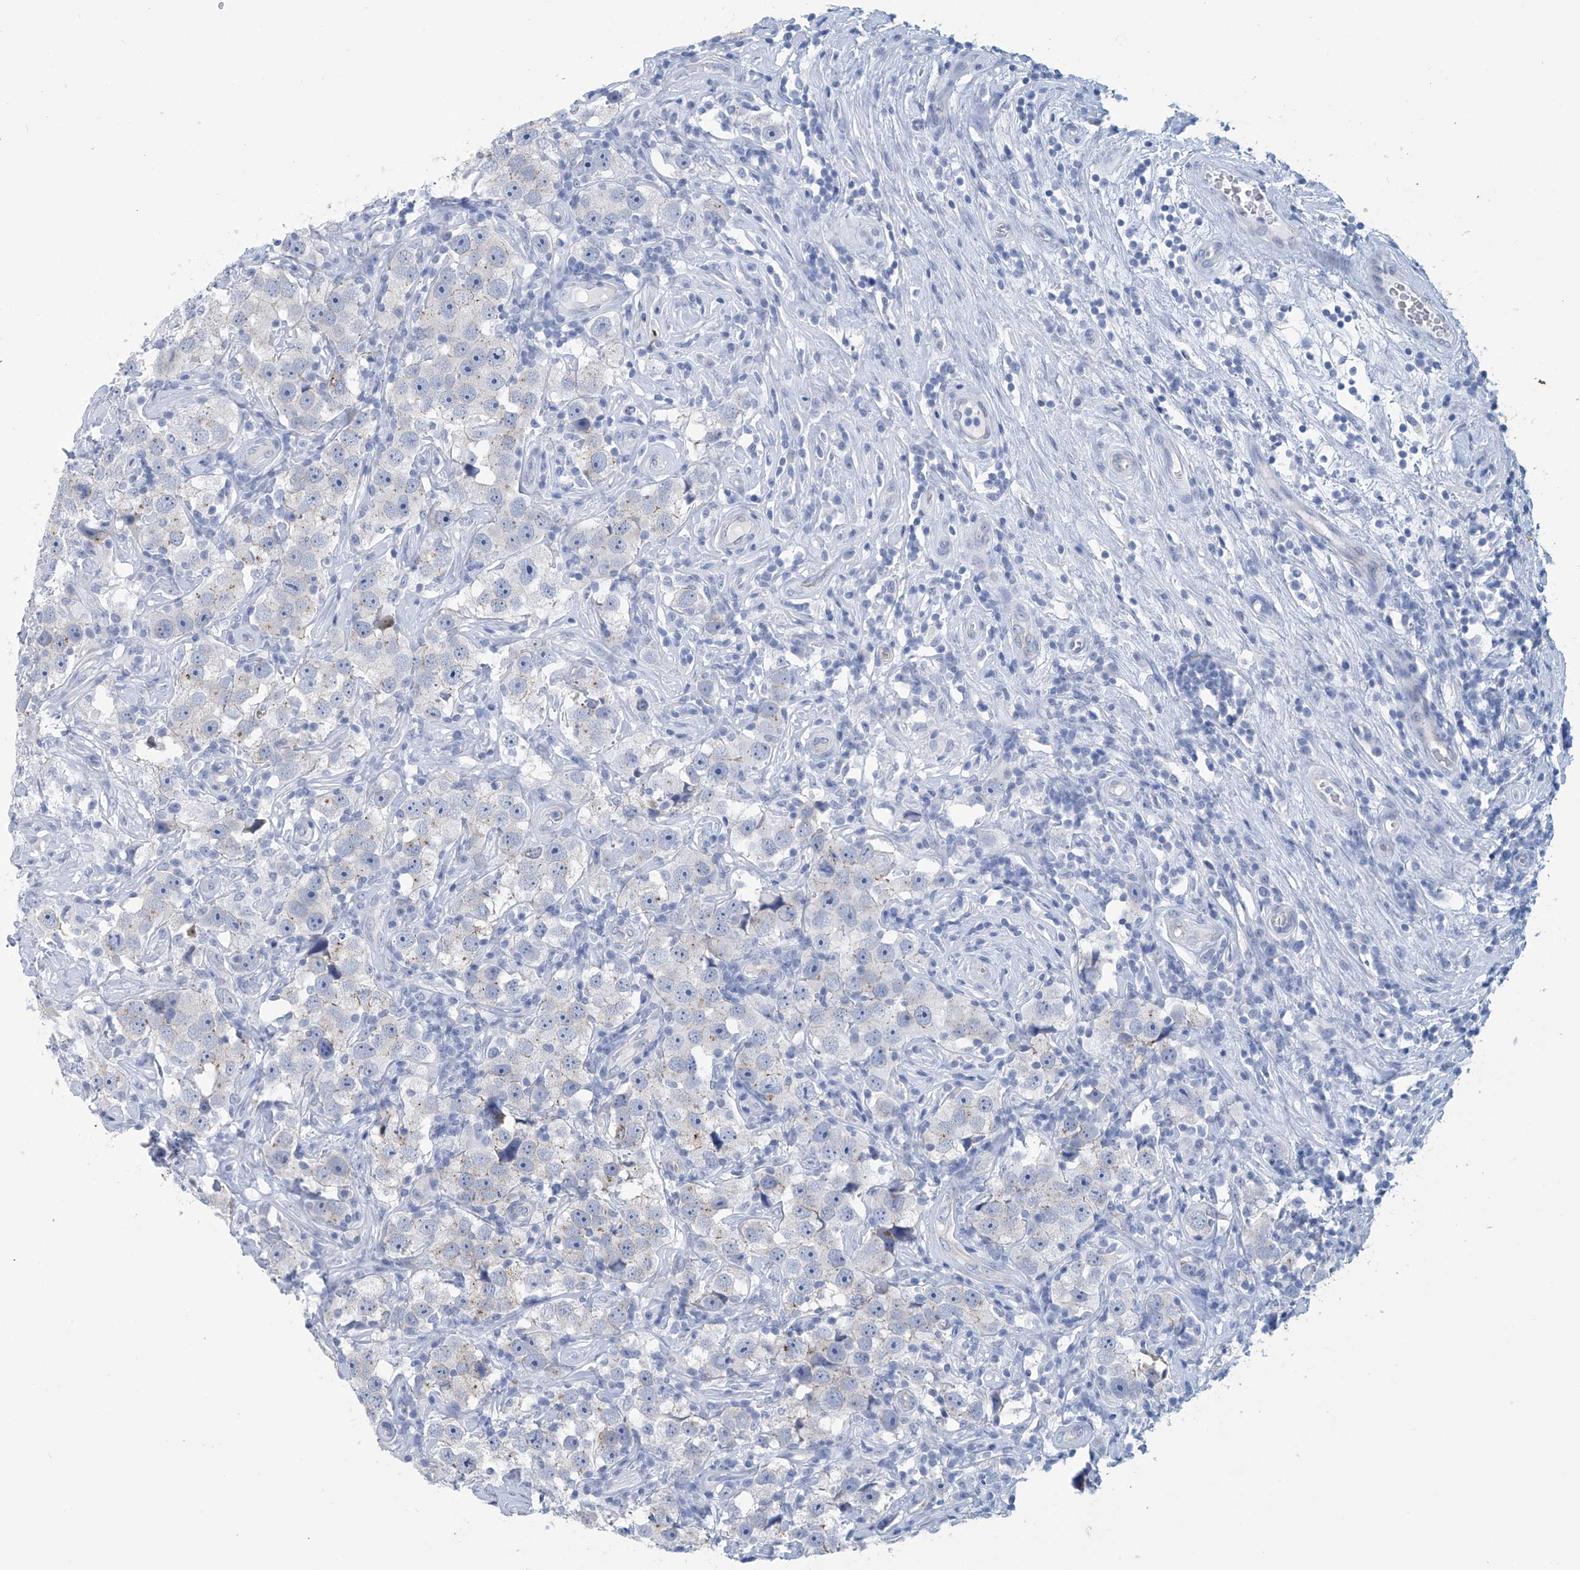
{"staining": {"intensity": "weak", "quantity": "<25%", "location": "cytoplasmic/membranous"}, "tissue": "testis cancer", "cell_type": "Tumor cells", "image_type": "cancer", "snomed": [{"axis": "morphology", "description": "Seminoma, NOS"}, {"axis": "topography", "description": "Testis"}], "caption": "Immunohistochemistry image of neoplastic tissue: seminoma (testis) stained with DAB (3,3'-diaminobenzidine) reveals no significant protein staining in tumor cells.", "gene": "DSP", "patient": {"sex": "male", "age": 49}}